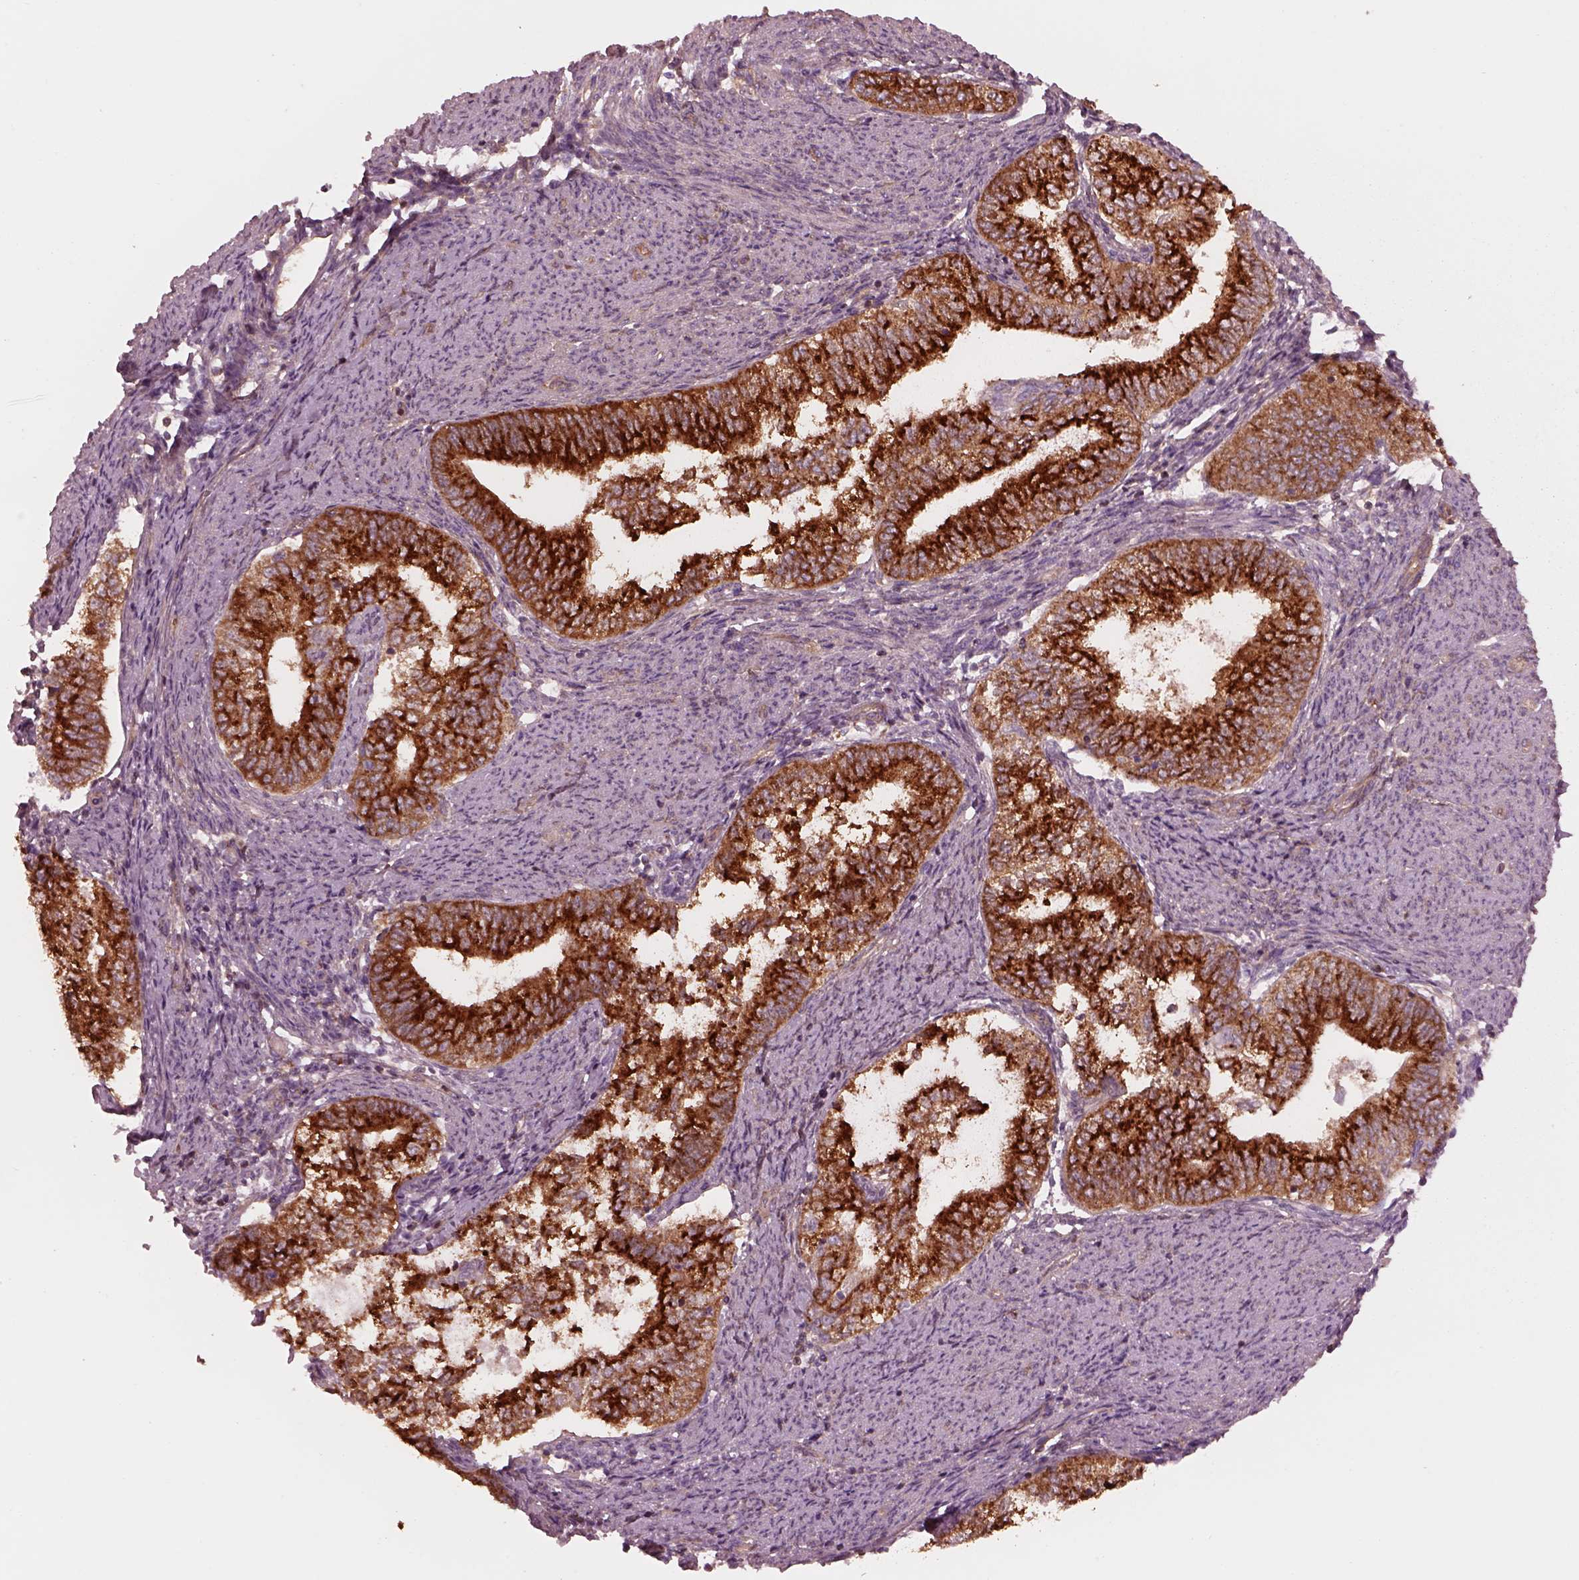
{"staining": {"intensity": "strong", "quantity": ">75%", "location": "cytoplasmic/membranous"}, "tissue": "endometrial cancer", "cell_type": "Tumor cells", "image_type": "cancer", "snomed": [{"axis": "morphology", "description": "Adenocarcinoma, NOS"}, {"axis": "topography", "description": "Endometrium"}], "caption": "The micrograph reveals staining of endometrial adenocarcinoma, revealing strong cytoplasmic/membranous protein positivity (brown color) within tumor cells. (Stains: DAB in brown, nuclei in blue, Microscopy: brightfield microscopy at high magnification).", "gene": "ELAPOR1", "patient": {"sex": "female", "age": 65}}